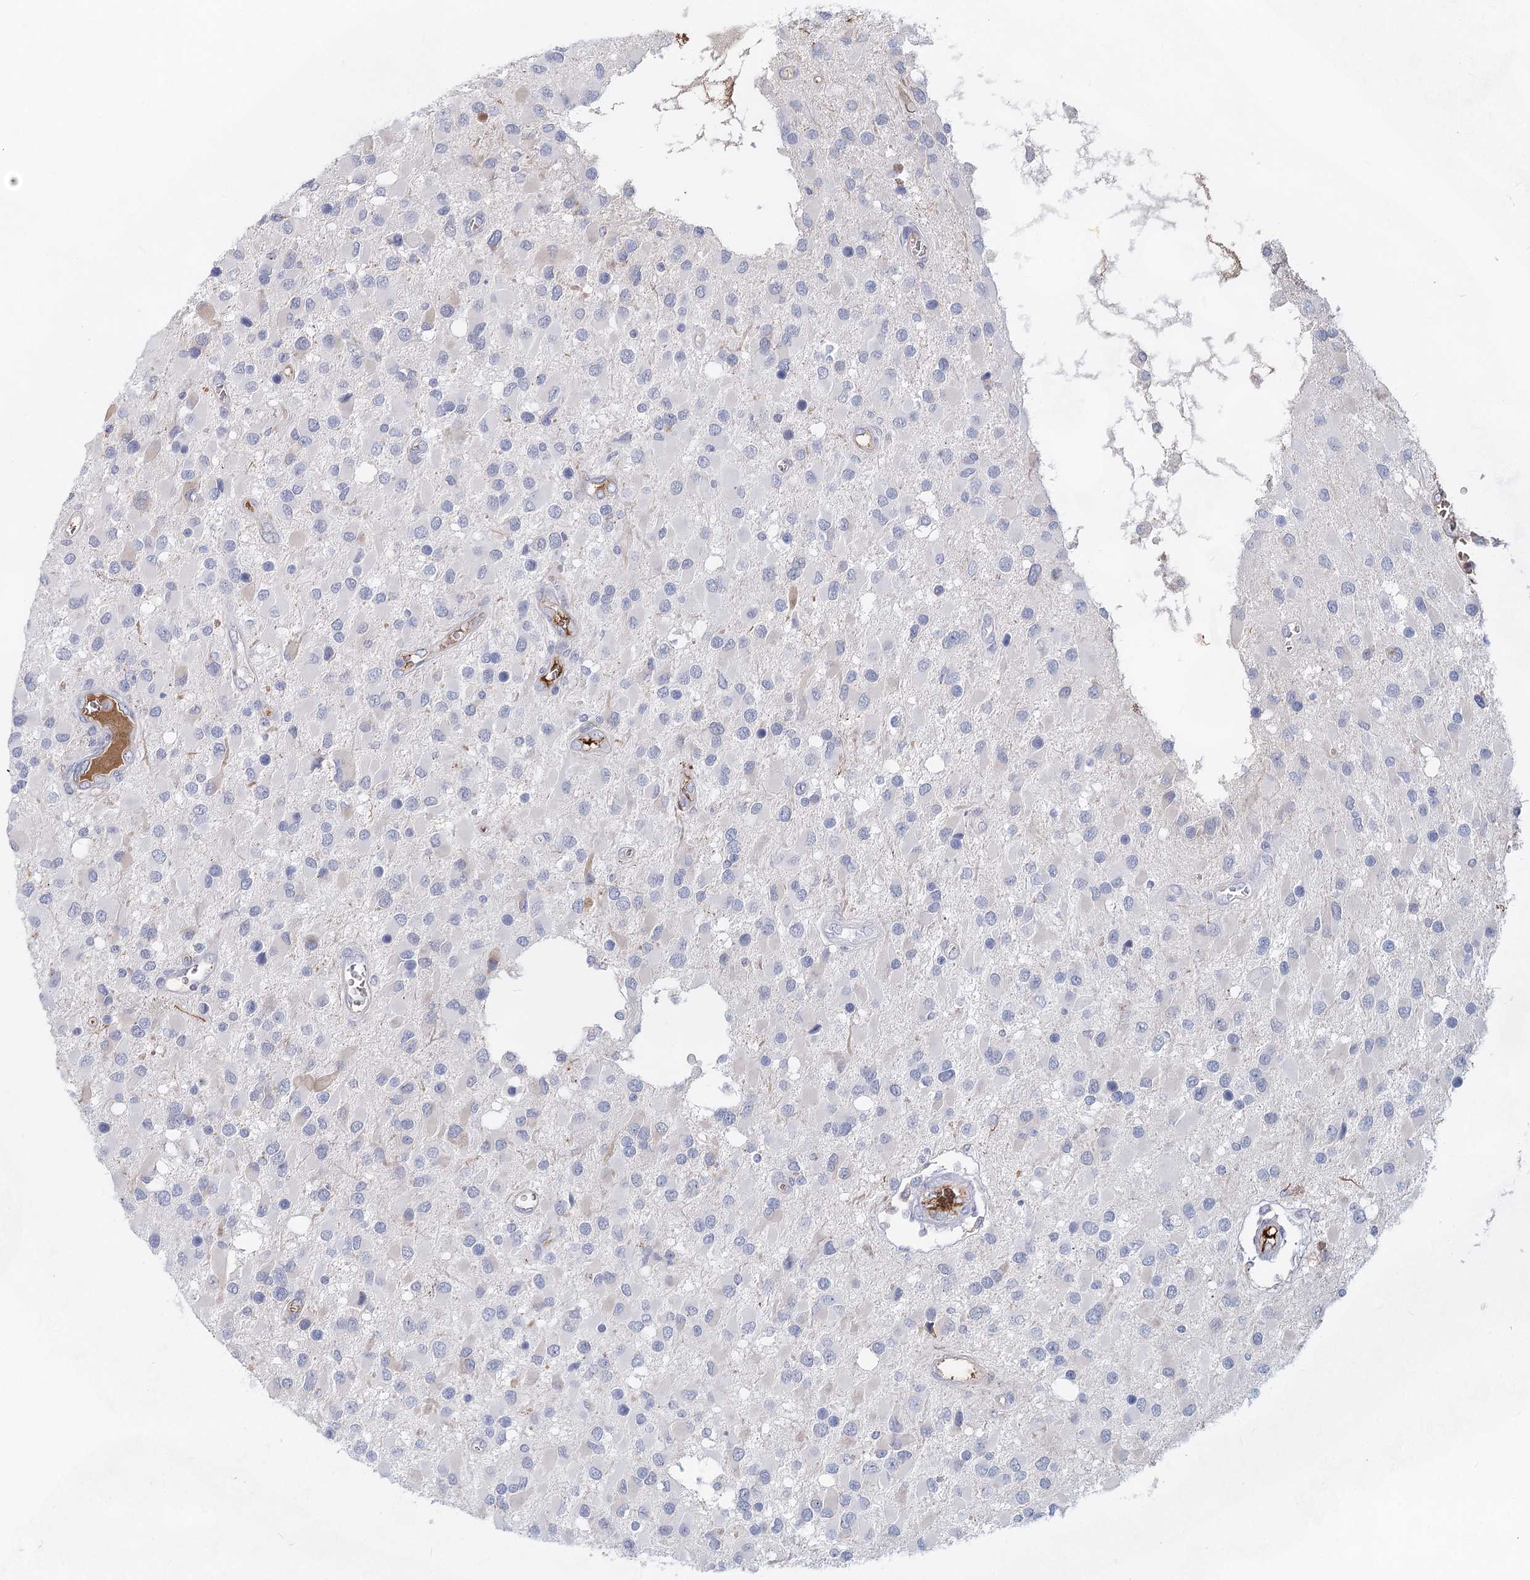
{"staining": {"intensity": "negative", "quantity": "none", "location": "none"}, "tissue": "glioma", "cell_type": "Tumor cells", "image_type": "cancer", "snomed": [{"axis": "morphology", "description": "Glioma, malignant, High grade"}, {"axis": "topography", "description": "Brain"}], "caption": "This is a micrograph of immunohistochemistry (IHC) staining of glioma, which shows no positivity in tumor cells.", "gene": "TASOR2", "patient": {"sex": "male", "age": 53}}